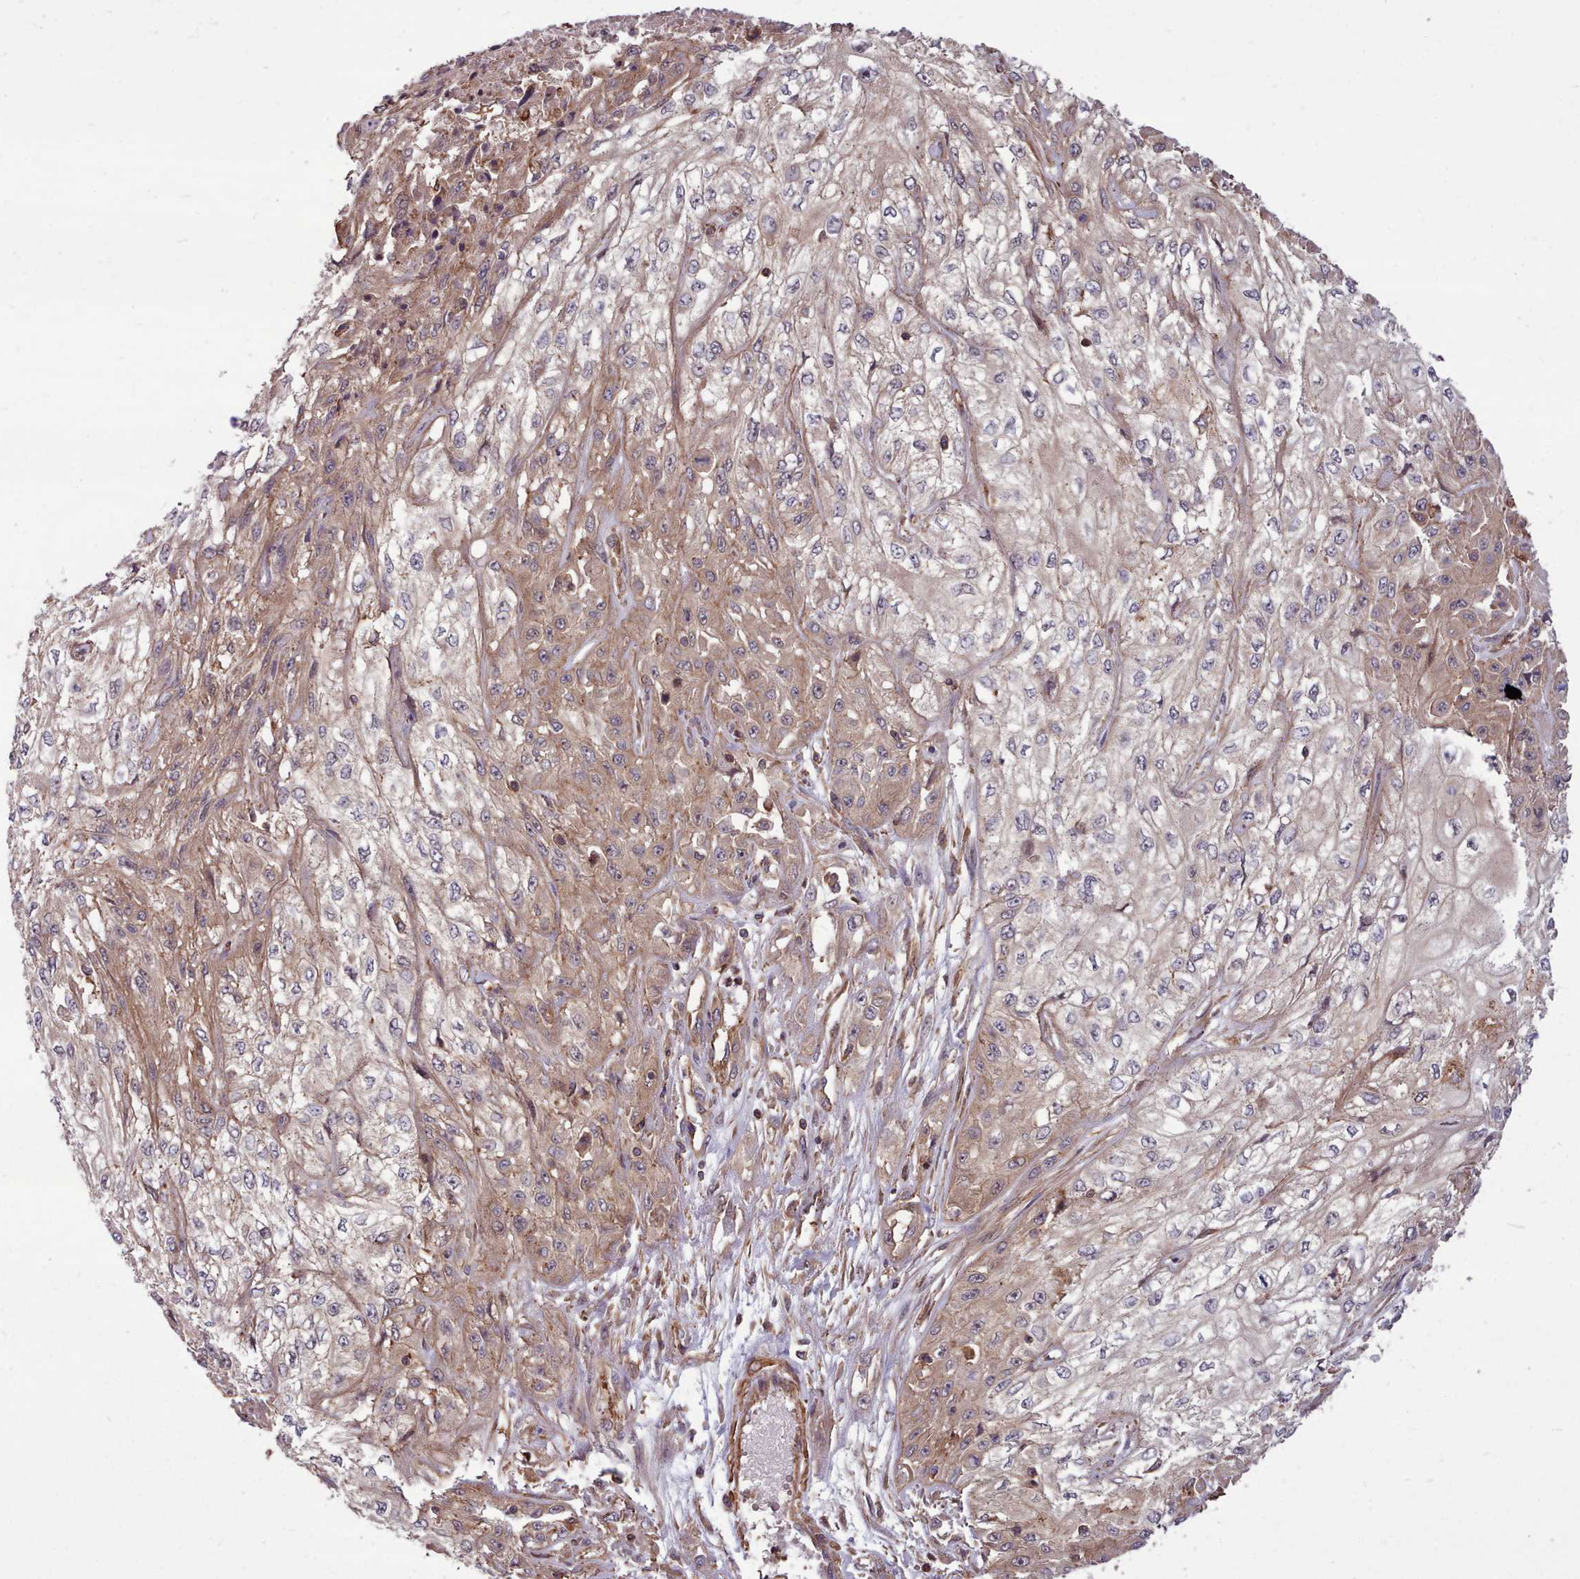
{"staining": {"intensity": "moderate", "quantity": "25%-75%", "location": "cytoplasmic/membranous"}, "tissue": "skin cancer", "cell_type": "Tumor cells", "image_type": "cancer", "snomed": [{"axis": "morphology", "description": "Squamous cell carcinoma, NOS"}, {"axis": "morphology", "description": "Squamous cell carcinoma, metastatic, NOS"}, {"axis": "topography", "description": "Skin"}, {"axis": "topography", "description": "Lymph node"}], "caption": "Skin cancer tissue demonstrates moderate cytoplasmic/membranous staining in about 25%-75% of tumor cells, visualized by immunohistochemistry. (Brightfield microscopy of DAB IHC at high magnification).", "gene": "STUB1", "patient": {"sex": "male", "age": 75}}